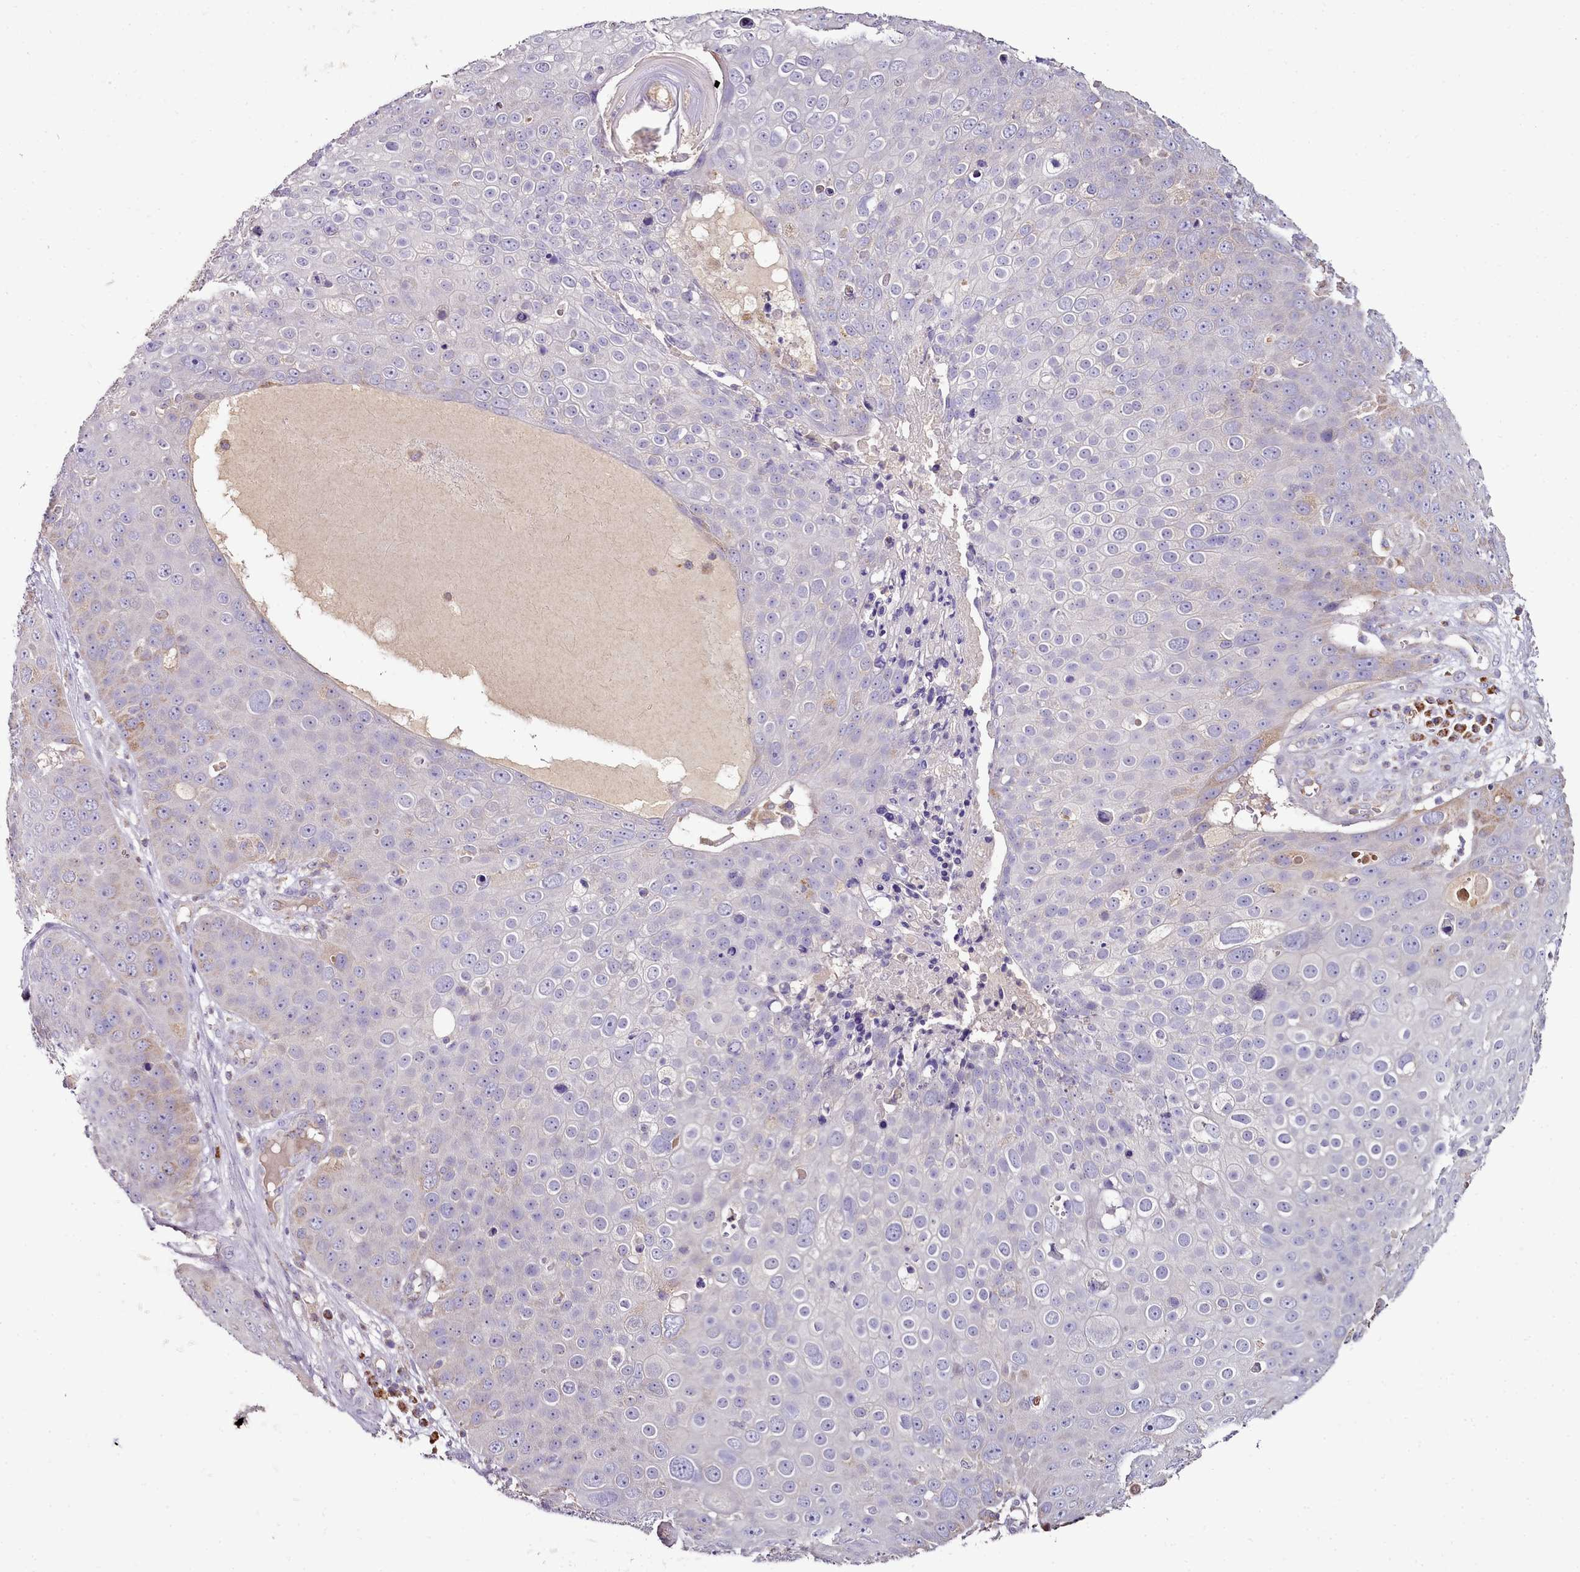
{"staining": {"intensity": "negative", "quantity": "none", "location": "none"}, "tissue": "skin cancer", "cell_type": "Tumor cells", "image_type": "cancer", "snomed": [{"axis": "morphology", "description": "Squamous cell carcinoma, NOS"}, {"axis": "topography", "description": "Skin"}], "caption": "There is no significant expression in tumor cells of skin cancer. The staining was performed using DAB (3,3'-diaminobenzidine) to visualize the protein expression in brown, while the nuclei were stained in blue with hematoxylin (Magnification: 20x).", "gene": "ACSS1", "patient": {"sex": "male", "age": 71}}